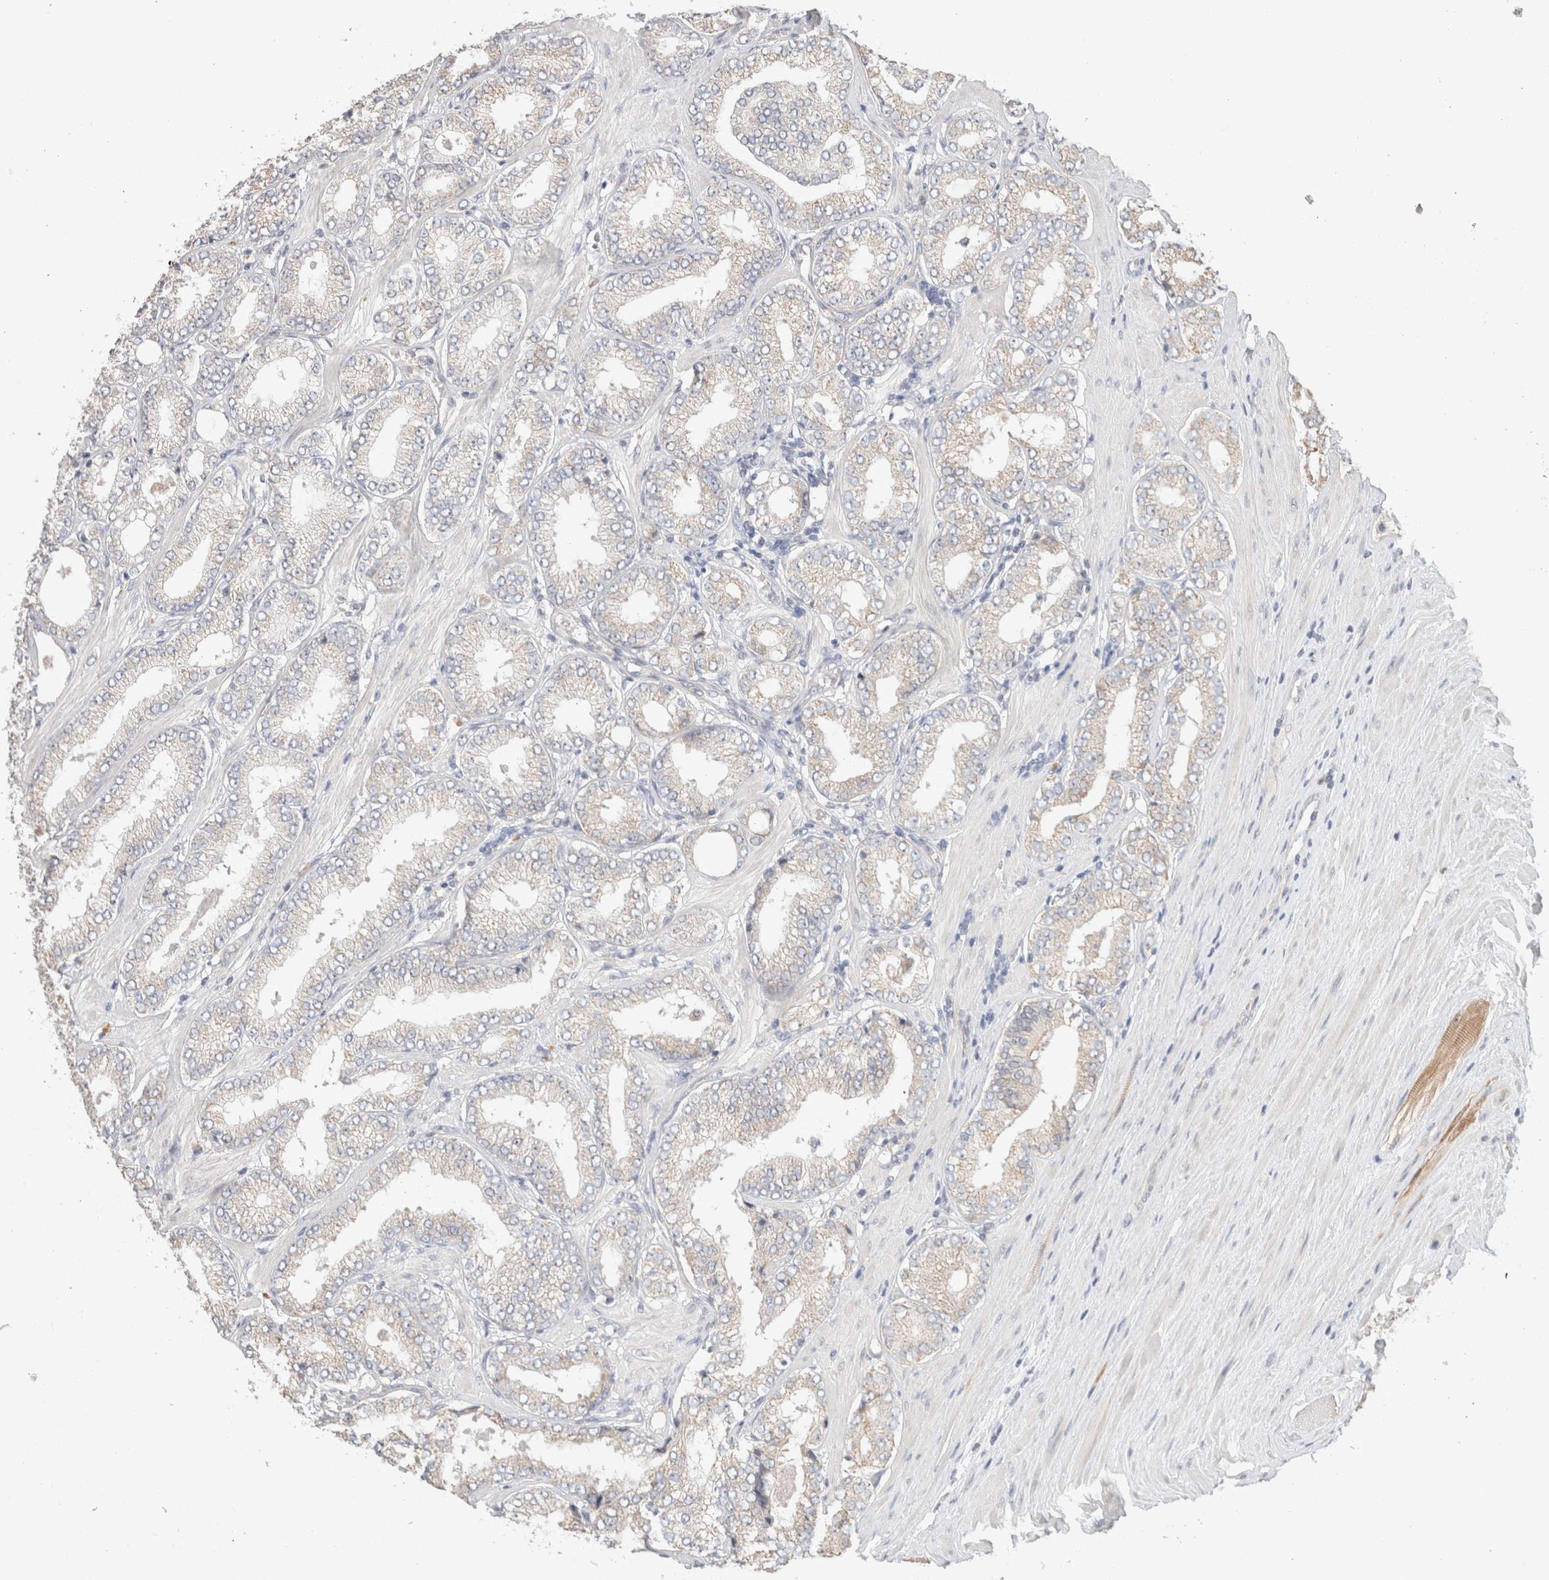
{"staining": {"intensity": "negative", "quantity": "none", "location": "none"}, "tissue": "prostate cancer", "cell_type": "Tumor cells", "image_type": "cancer", "snomed": [{"axis": "morphology", "description": "Adenocarcinoma, Low grade"}, {"axis": "topography", "description": "Prostate"}], "caption": "High magnification brightfield microscopy of prostate cancer (adenocarcinoma (low-grade)) stained with DAB (3,3'-diaminobenzidine) (brown) and counterstained with hematoxylin (blue): tumor cells show no significant staining.", "gene": "CA13", "patient": {"sex": "male", "age": 62}}